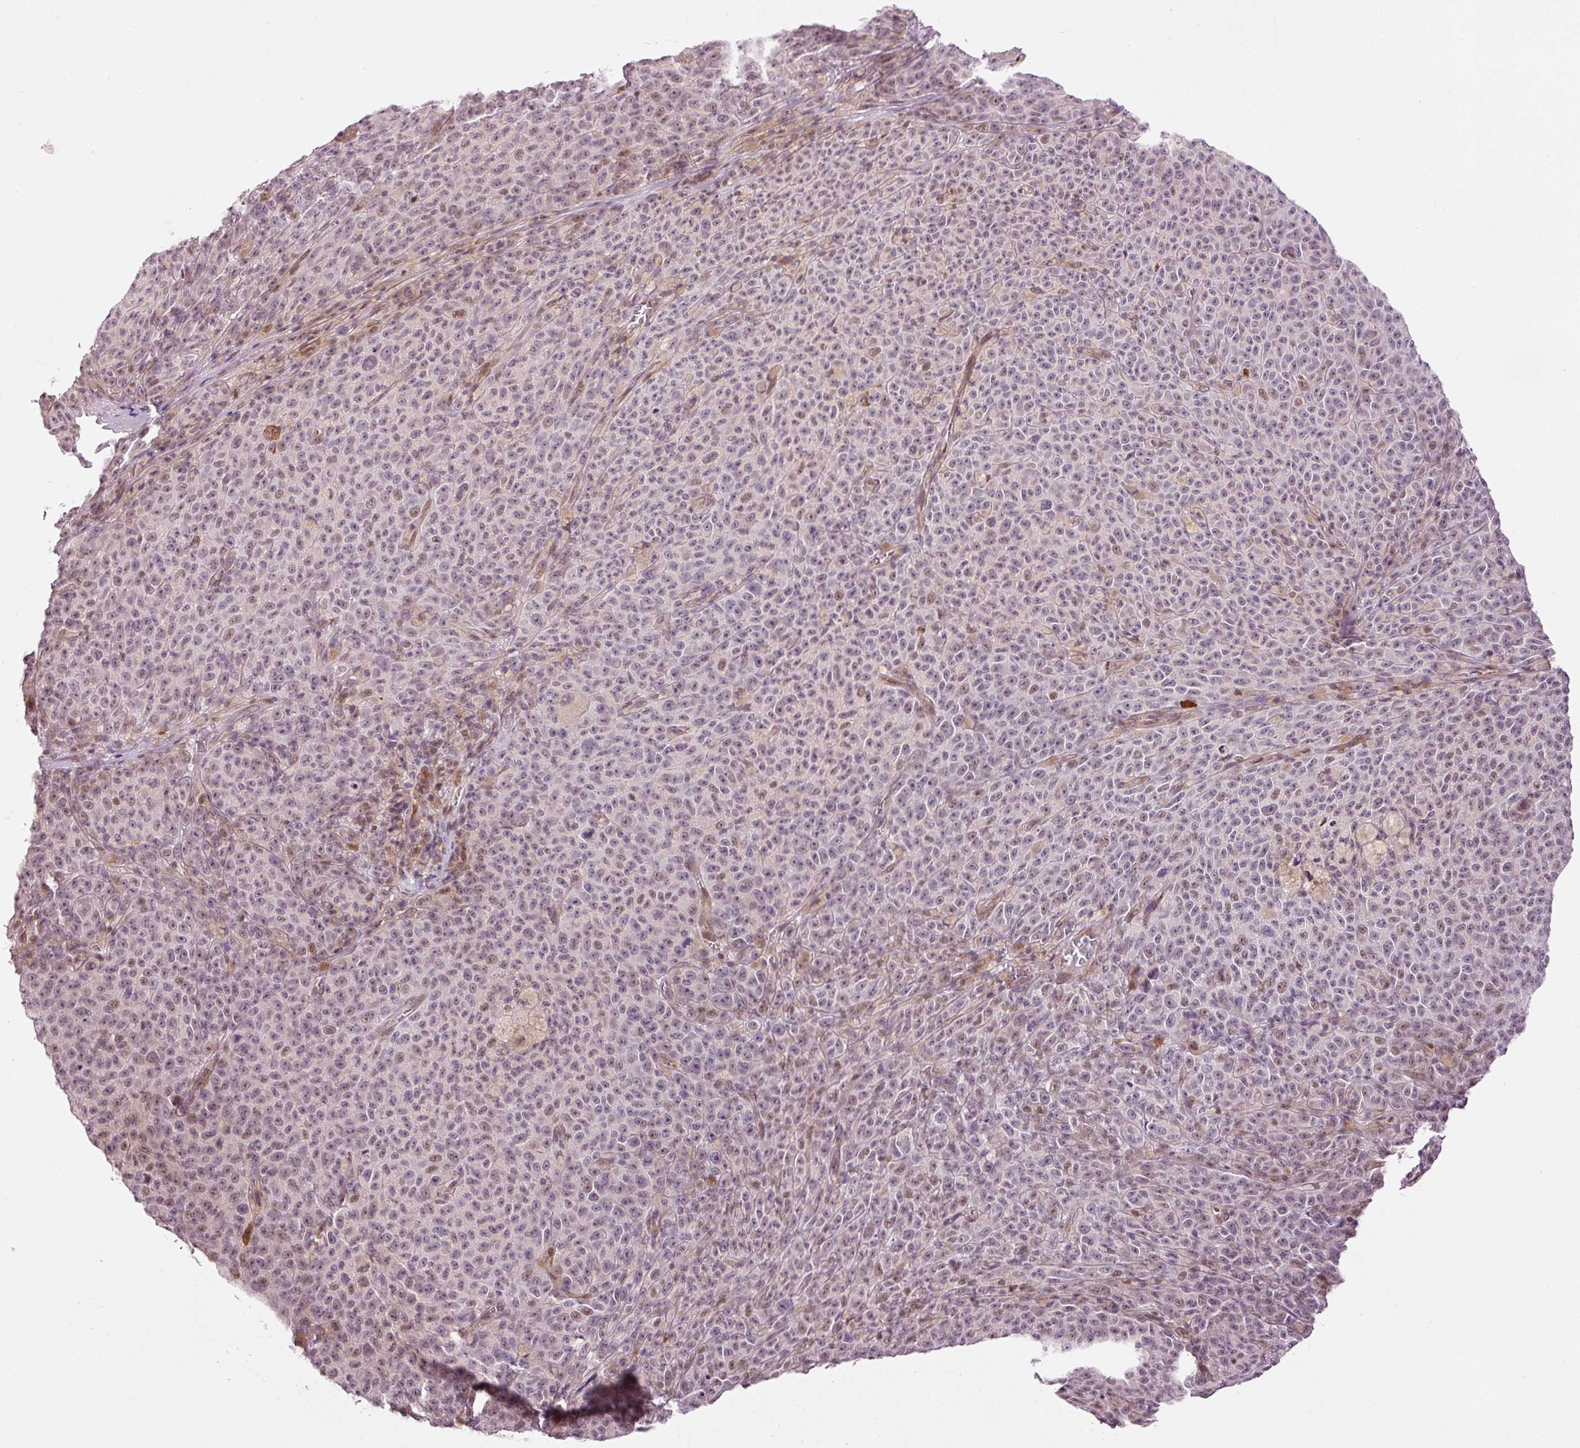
{"staining": {"intensity": "negative", "quantity": "none", "location": "none"}, "tissue": "melanoma", "cell_type": "Tumor cells", "image_type": "cancer", "snomed": [{"axis": "morphology", "description": "Malignant melanoma, NOS"}, {"axis": "topography", "description": "Skin"}], "caption": "Tumor cells are negative for protein expression in human melanoma. Brightfield microscopy of immunohistochemistry (IHC) stained with DAB (brown) and hematoxylin (blue), captured at high magnification.", "gene": "ANKRD20A1", "patient": {"sex": "female", "age": 82}}